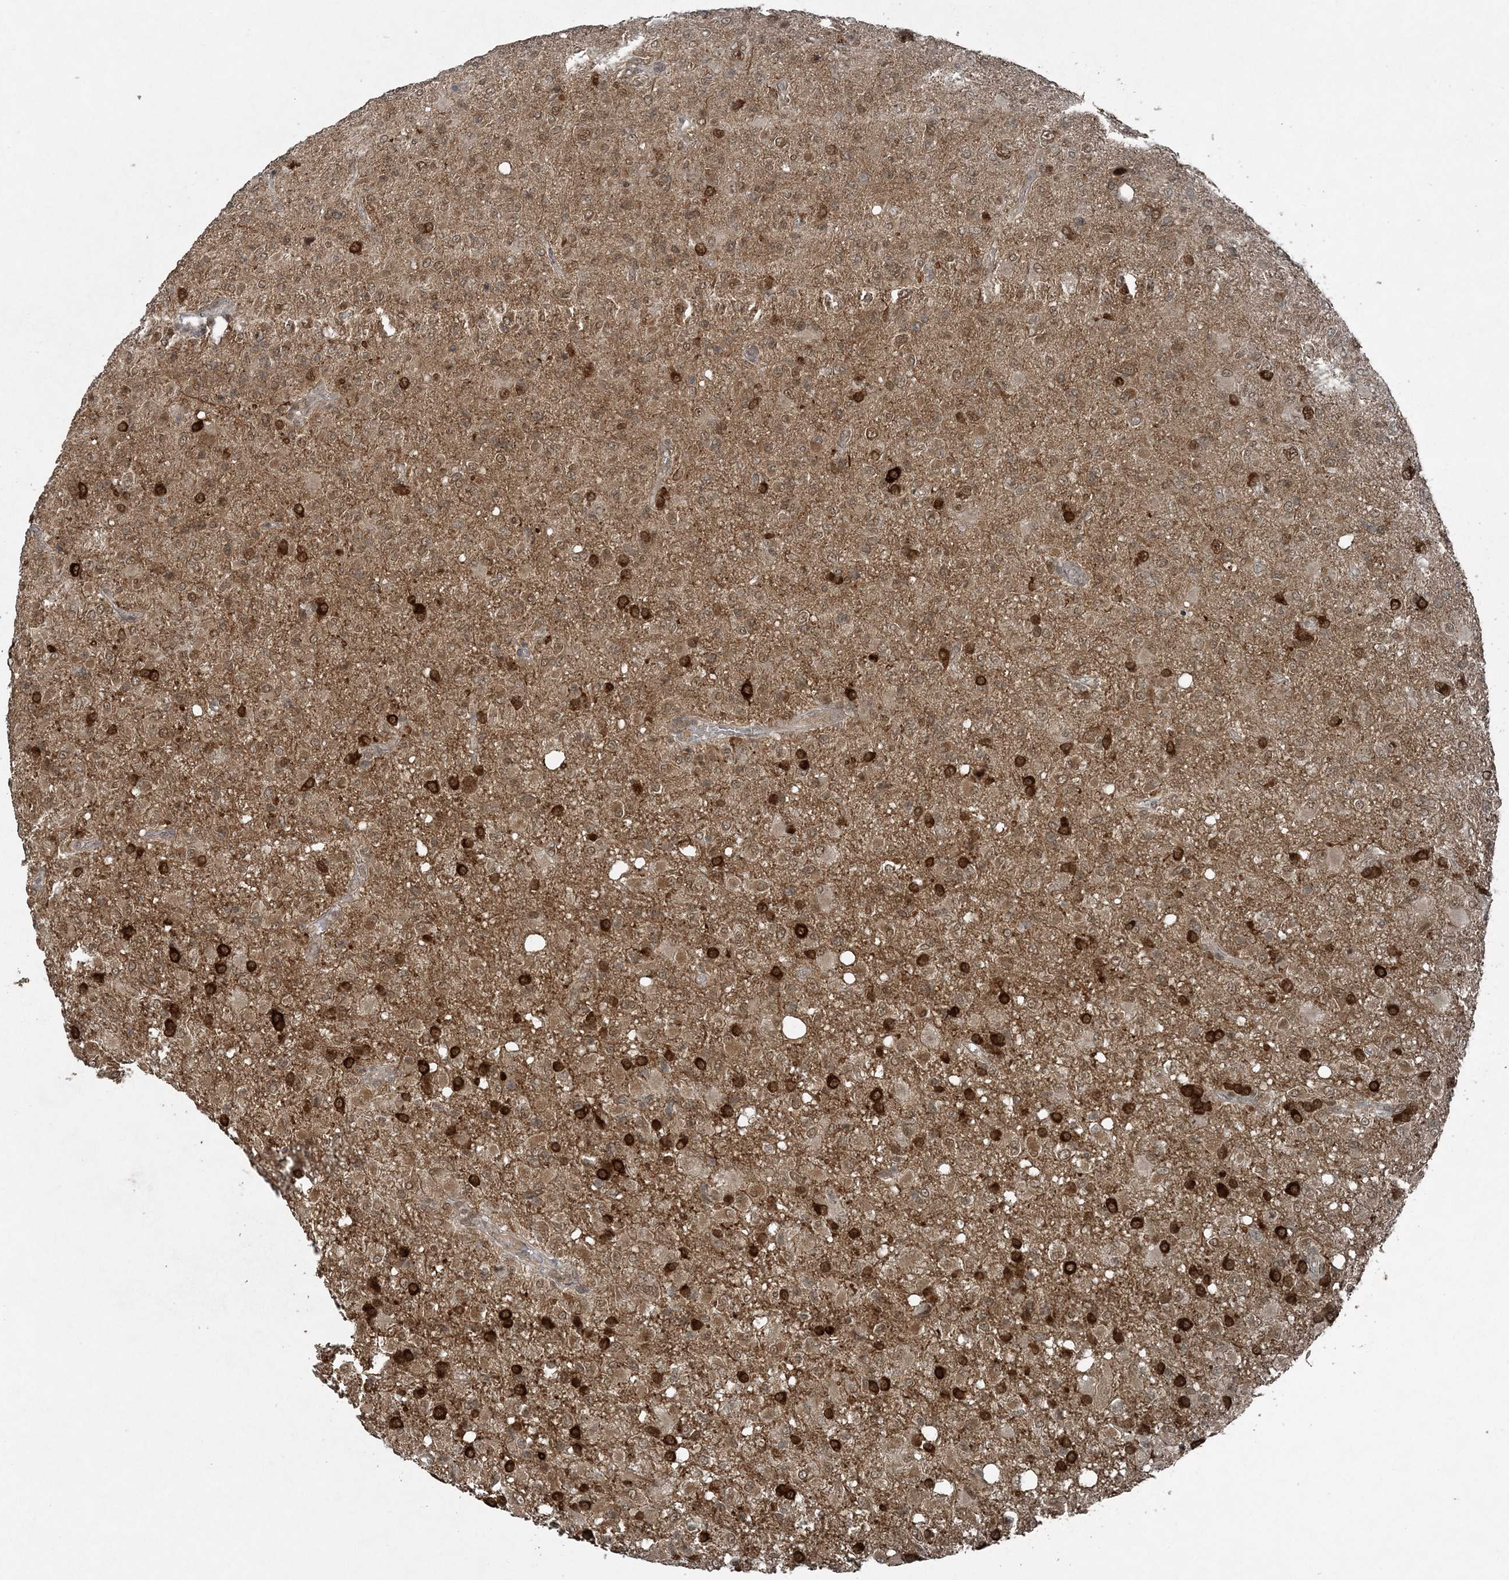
{"staining": {"intensity": "moderate", "quantity": ">75%", "location": "cytoplasmic/membranous,nuclear"}, "tissue": "glioma", "cell_type": "Tumor cells", "image_type": "cancer", "snomed": [{"axis": "morphology", "description": "Glioma, malignant, High grade"}, {"axis": "topography", "description": "Brain"}], "caption": "Immunohistochemical staining of glioma displays medium levels of moderate cytoplasmic/membranous and nuclear staining in approximately >75% of tumor cells.", "gene": "COPS7B", "patient": {"sex": "female", "age": 57}}